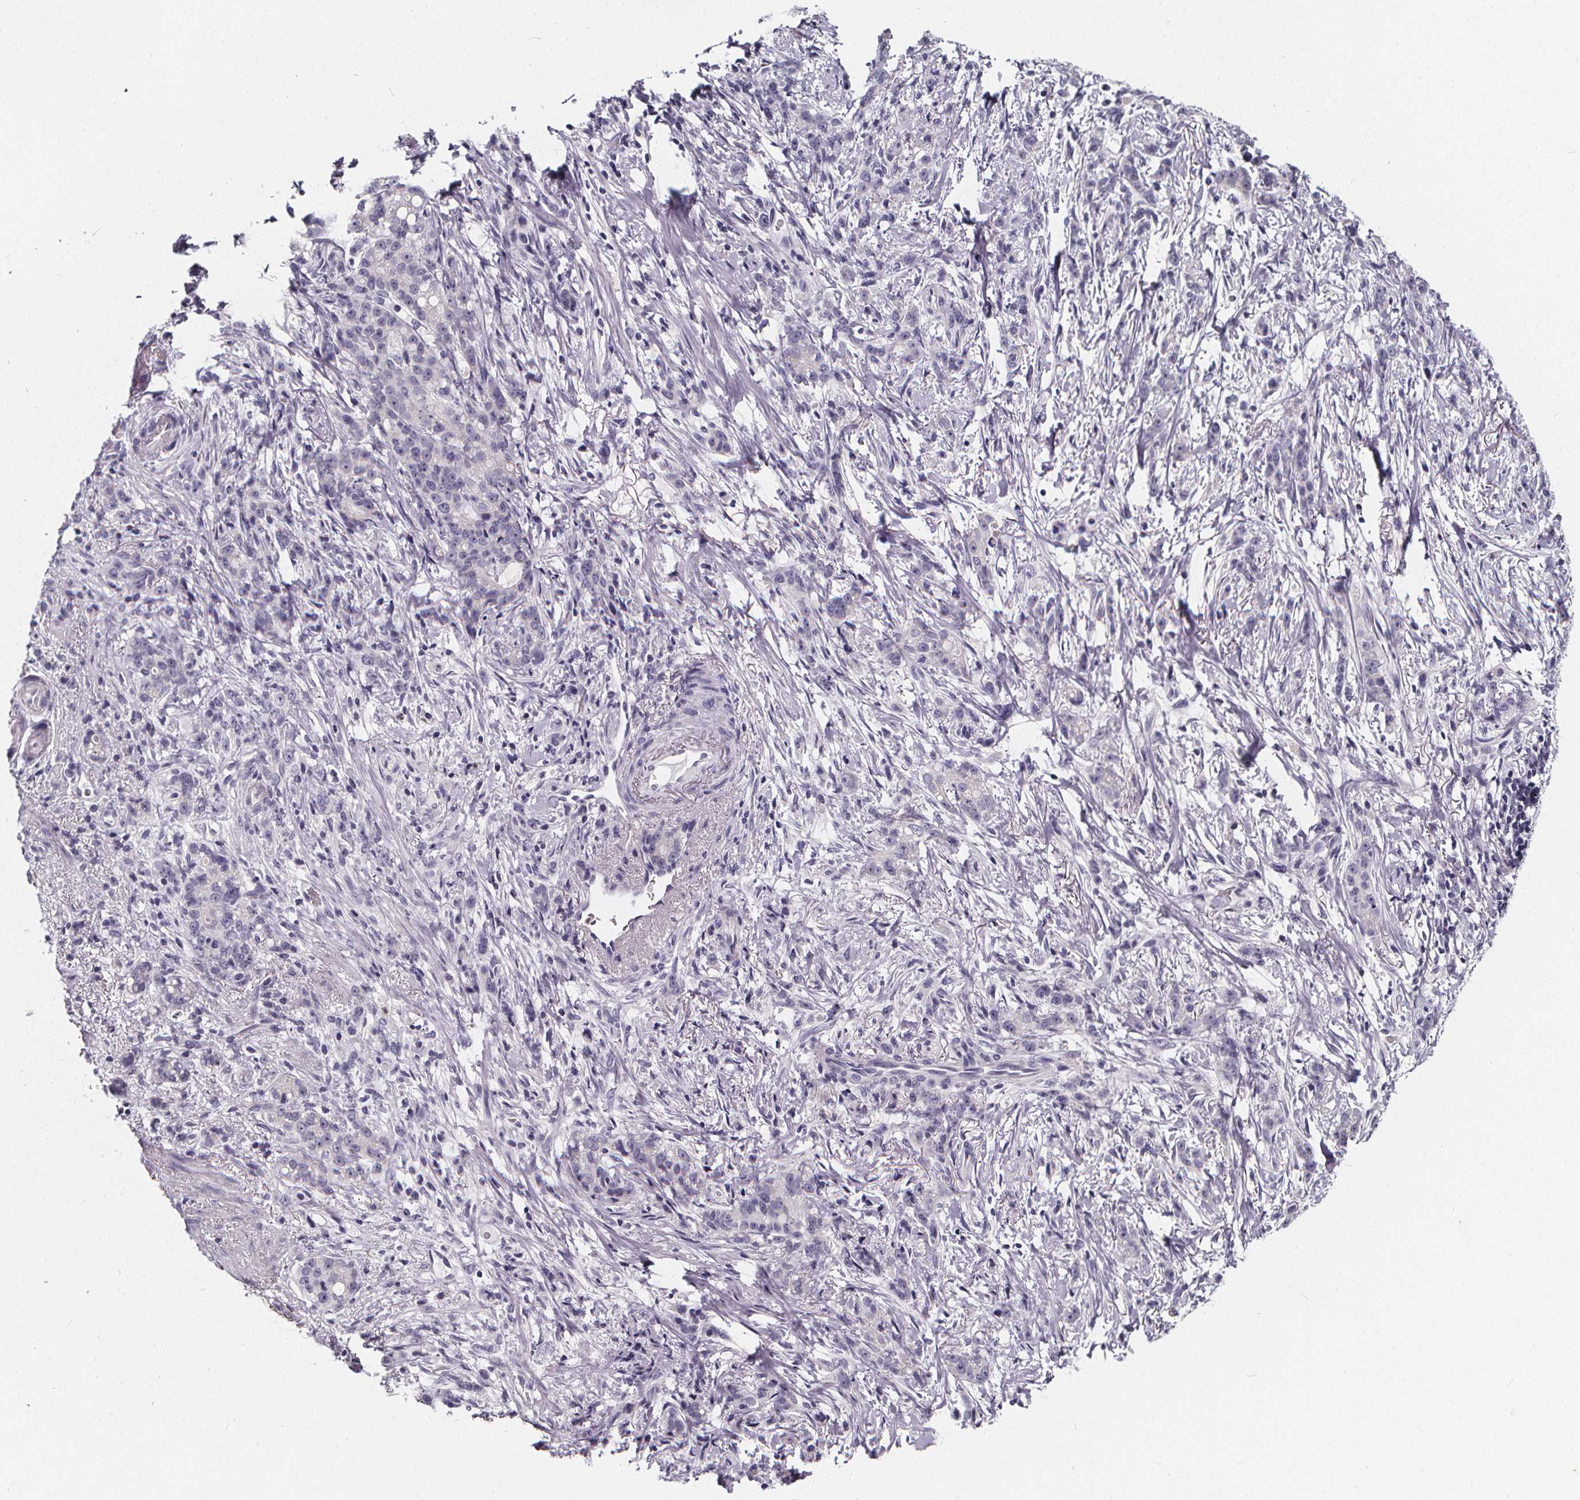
{"staining": {"intensity": "negative", "quantity": "none", "location": "none"}, "tissue": "stomach cancer", "cell_type": "Tumor cells", "image_type": "cancer", "snomed": [{"axis": "morphology", "description": "Adenocarcinoma, NOS"}, {"axis": "topography", "description": "Stomach, lower"}], "caption": "Immunohistochemical staining of stomach adenocarcinoma displays no significant positivity in tumor cells. (DAB IHC with hematoxylin counter stain).", "gene": "SPEF2", "patient": {"sex": "male", "age": 88}}